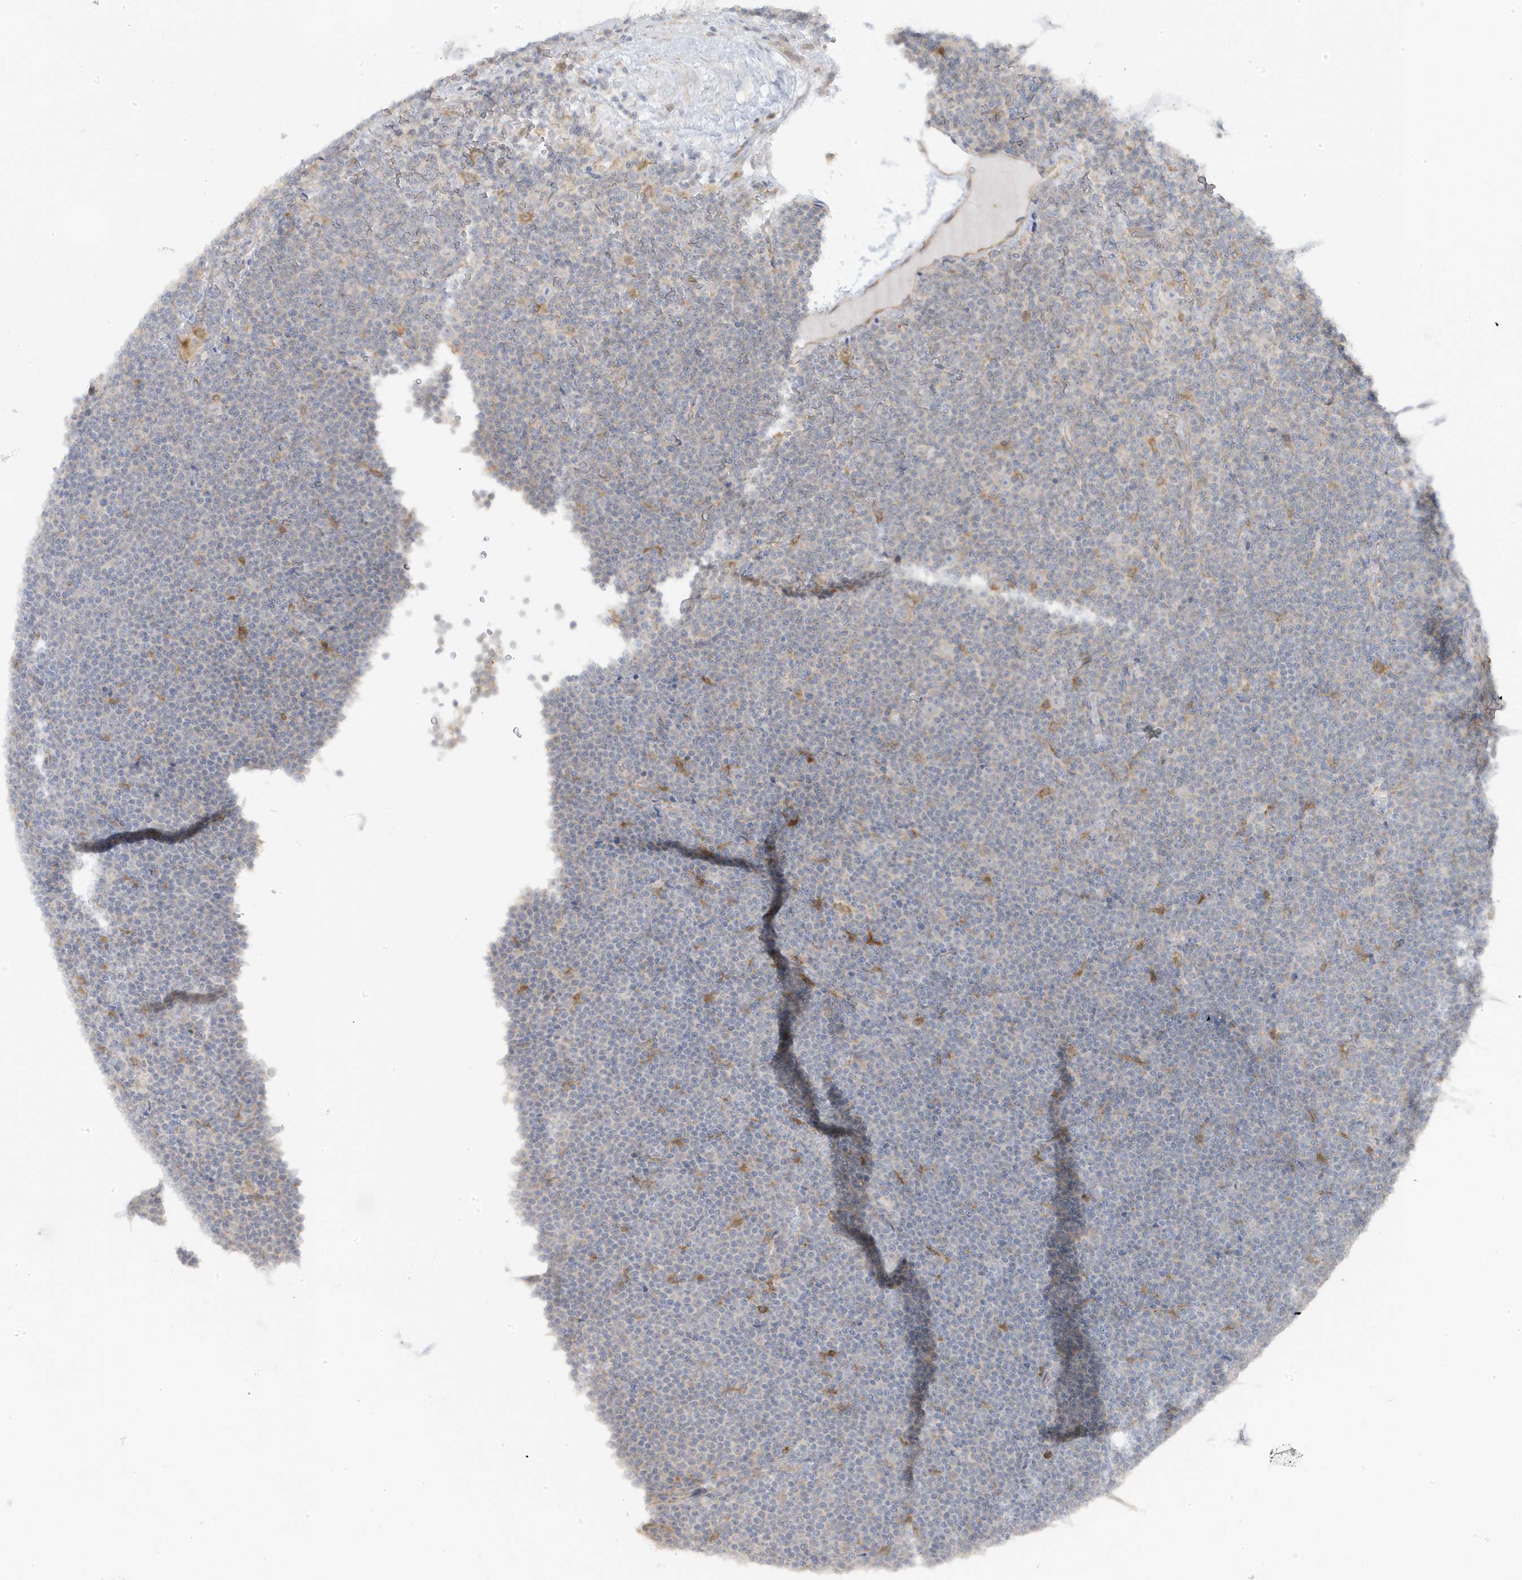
{"staining": {"intensity": "negative", "quantity": "none", "location": "none"}, "tissue": "lymphoma", "cell_type": "Tumor cells", "image_type": "cancer", "snomed": [{"axis": "morphology", "description": "Malignant lymphoma, non-Hodgkin's type, Low grade"}, {"axis": "topography", "description": "Lymph node"}], "caption": "Low-grade malignant lymphoma, non-Hodgkin's type stained for a protein using immunohistochemistry reveals no staining tumor cells.", "gene": "ZNF654", "patient": {"sex": "female", "age": 67}}